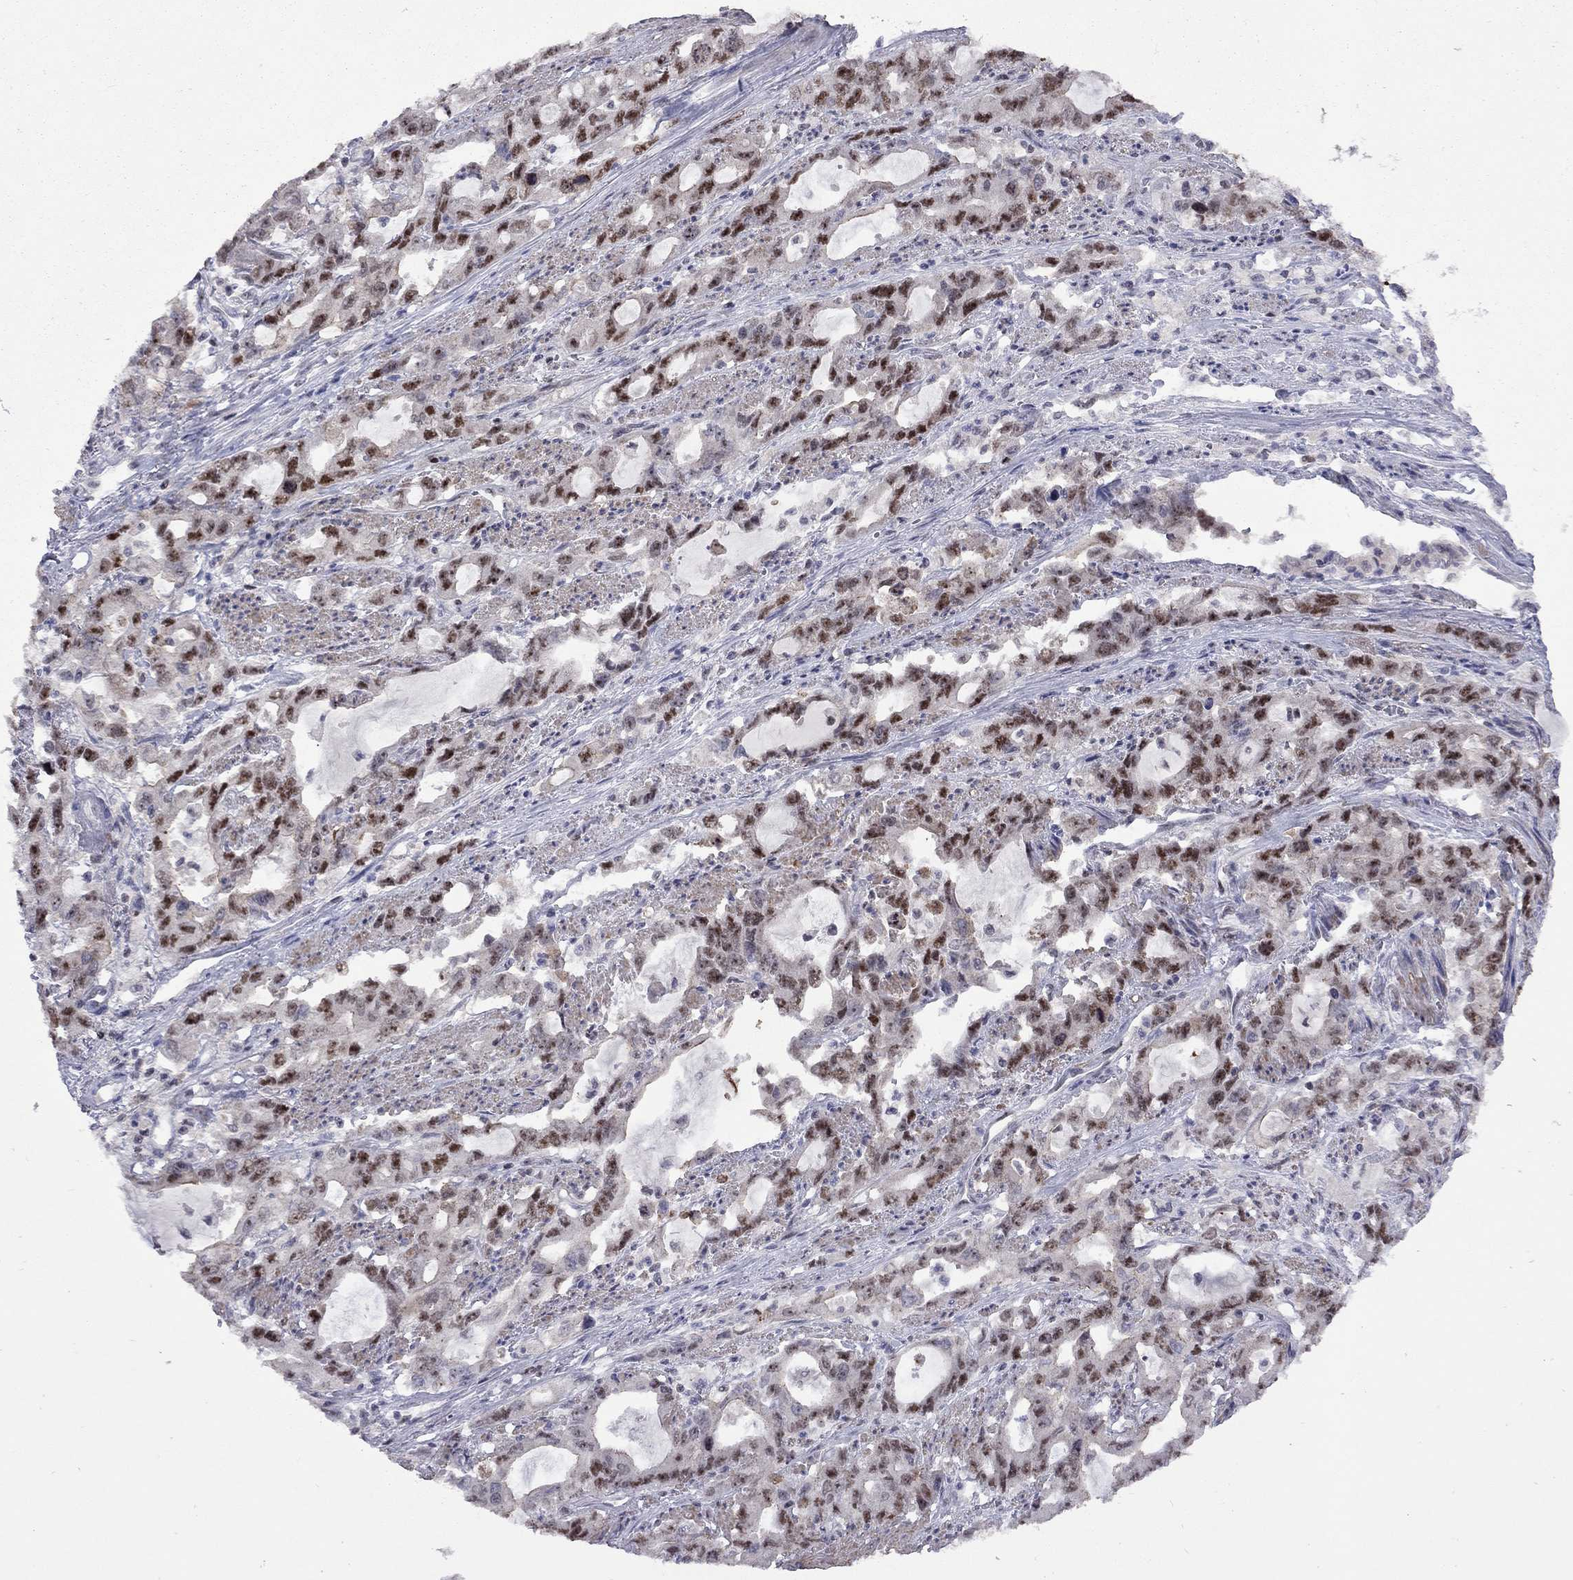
{"staining": {"intensity": "strong", "quantity": "25%-75%", "location": "nuclear"}, "tissue": "stomach cancer", "cell_type": "Tumor cells", "image_type": "cancer", "snomed": [{"axis": "morphology", "description": "Adenocarcinoma, NOS"}, {"axis": "topography", "description": "Stomach, upper"}], "caption": "Human stomach adenocarcinoma stained for a protein (brown) exhibits strong nuclear positive positivity in about 25%-75% of tumor cells.", "gene": "SPOUT1", "patient": {"sex": "male", "age": 85}}